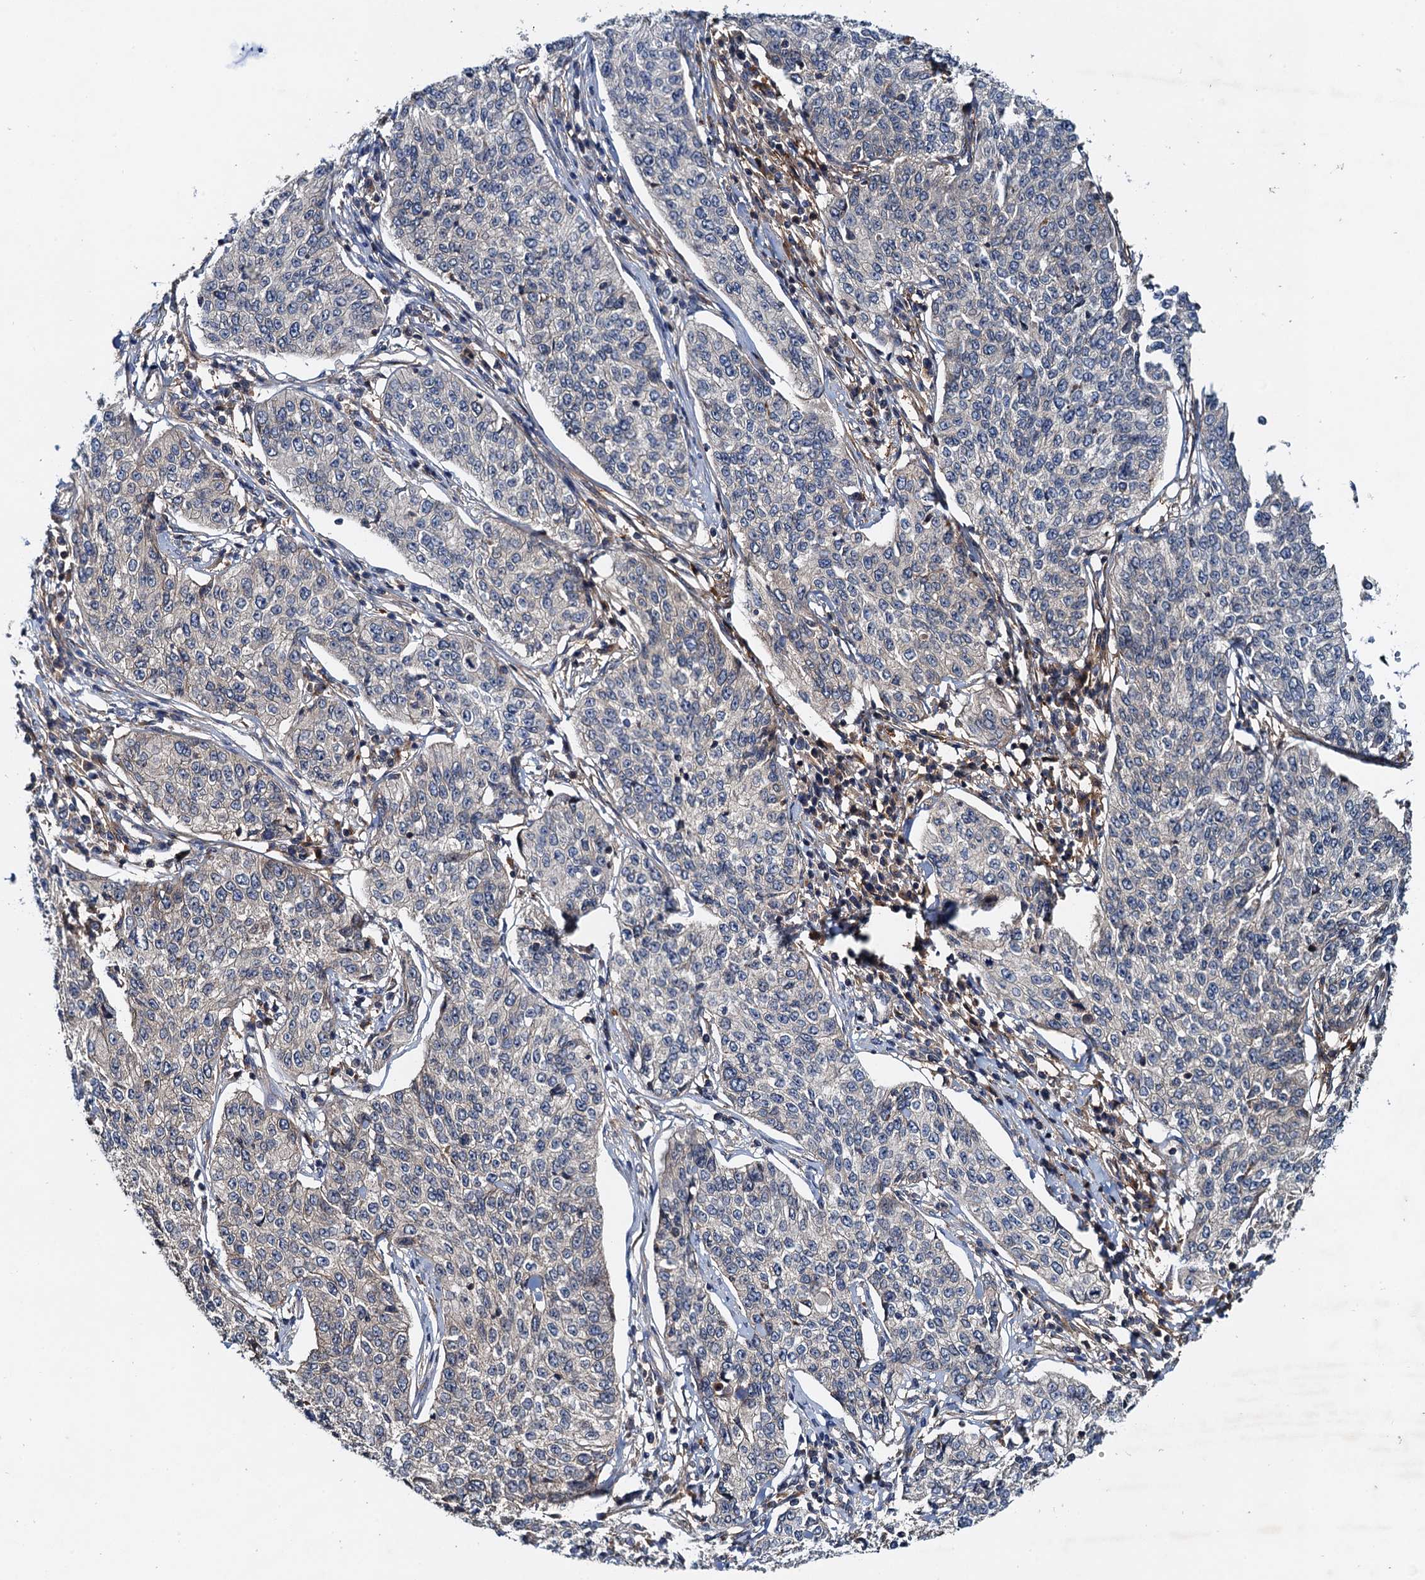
{"staining": {"intensity": "weak", "quantity": "<25%", "location": "cytoplasmic/membranous"}, "tissue": "cervical cancer", "cell_type": "Tumor cells", "image_type": "cancer", "snomed": [{"axis": "morphology", "description": "Squamous cell carcinoma, NOS"}, {"axis": "topography", "description": "Cervix"}], "caption": "Human cervical squamous cell carcinoma stained for a protein using immunohistochemistry (IHC) exhibits no positivity in tumor cells.", "gene": "EFL1", "patient": {"sex": "female", "age": 35}}